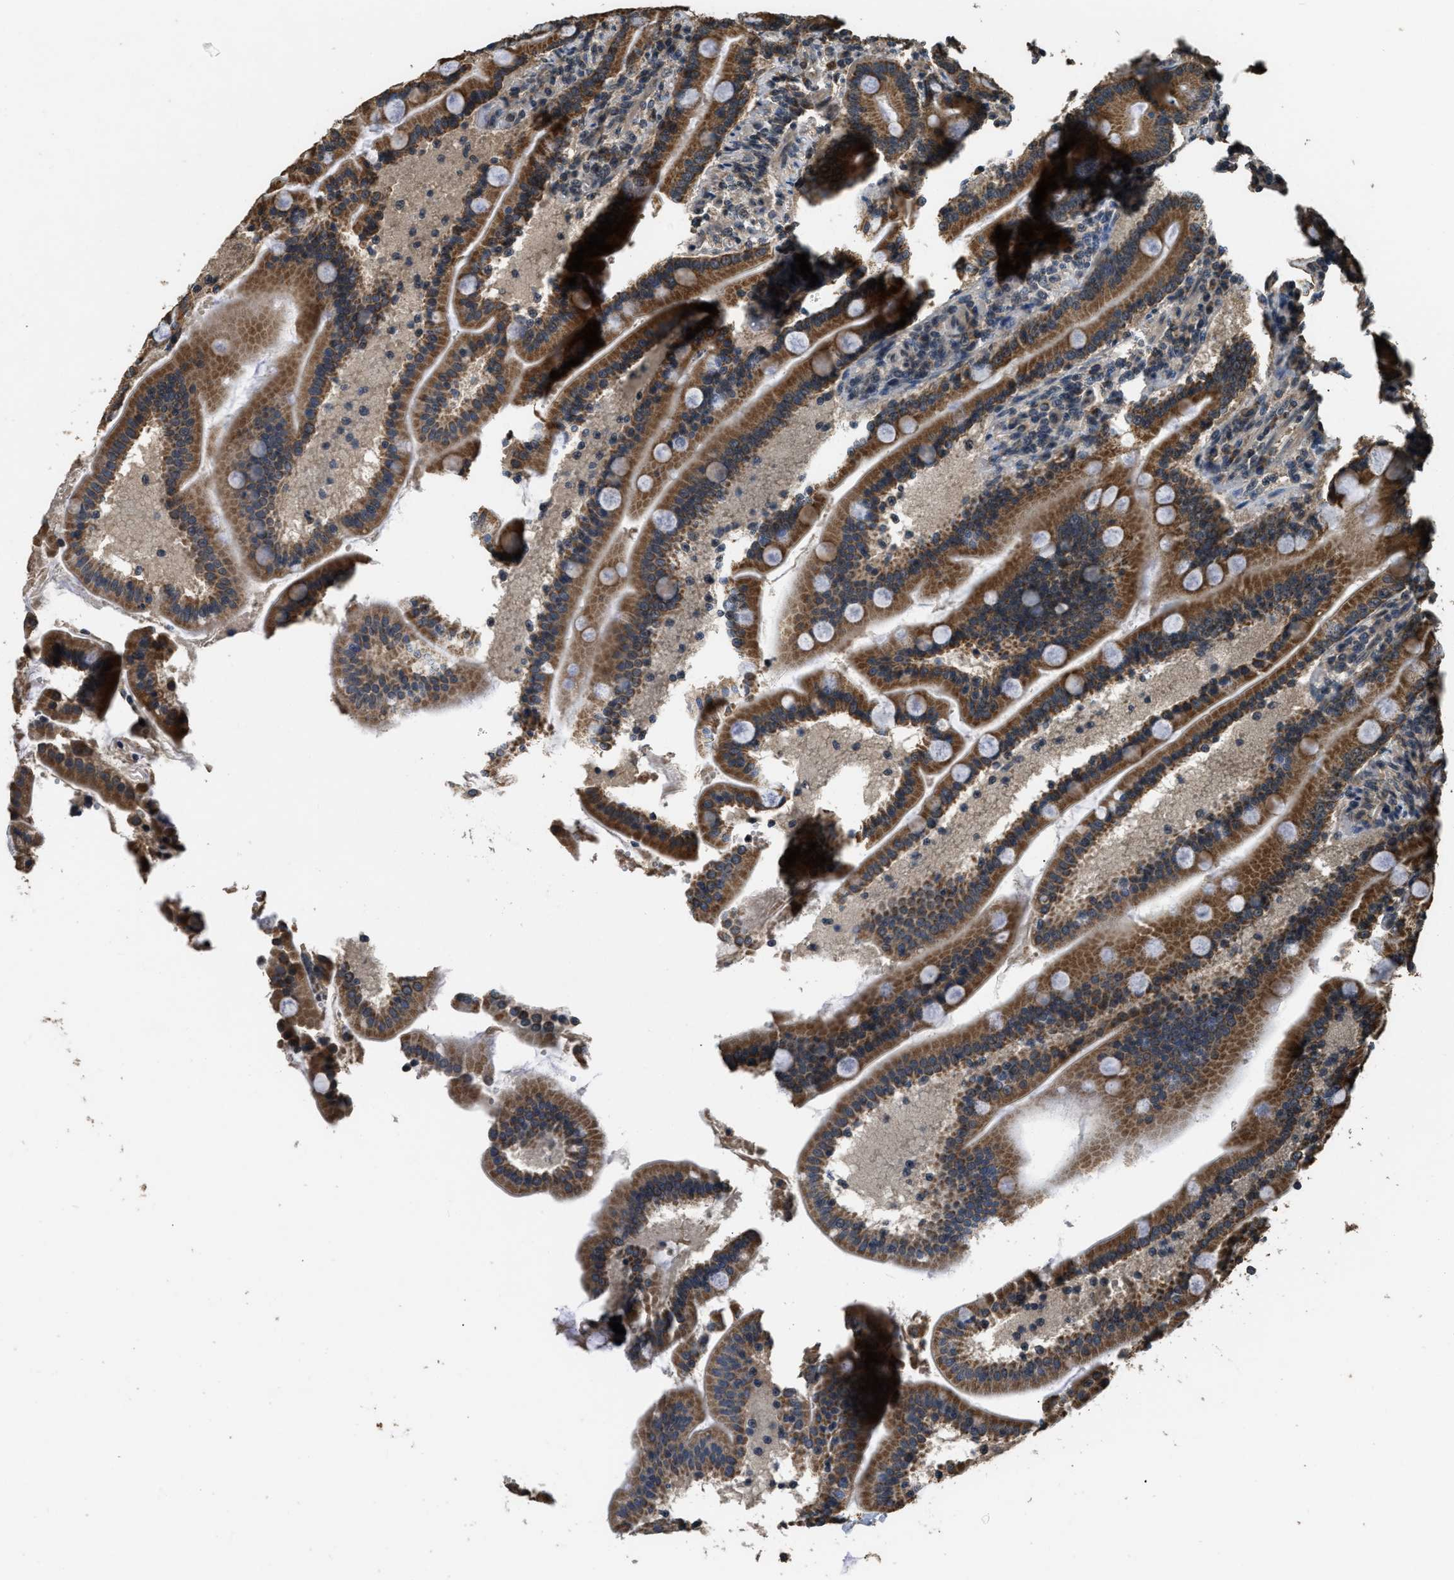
{"staining": {"intensity": "strong", "quantity": ">75%", "location": "cytoplasmic/membranous"}, "tissue": "duodenum", "cell_type": "Glandular cells", "image_type": "normal", "snomed": [{"axis": "morphology", "description": "Normal tissue, NOS"}, {"axis": "topography", "description": "Duodenum"}], "caption": "Human duodenum stained with a brown dye demonstrates strong cytoplasmic/membranous positive staining in about >75% of glandular cells.", "gene": "DENND6B", "patient": {"sex": "male", "age": 54}}